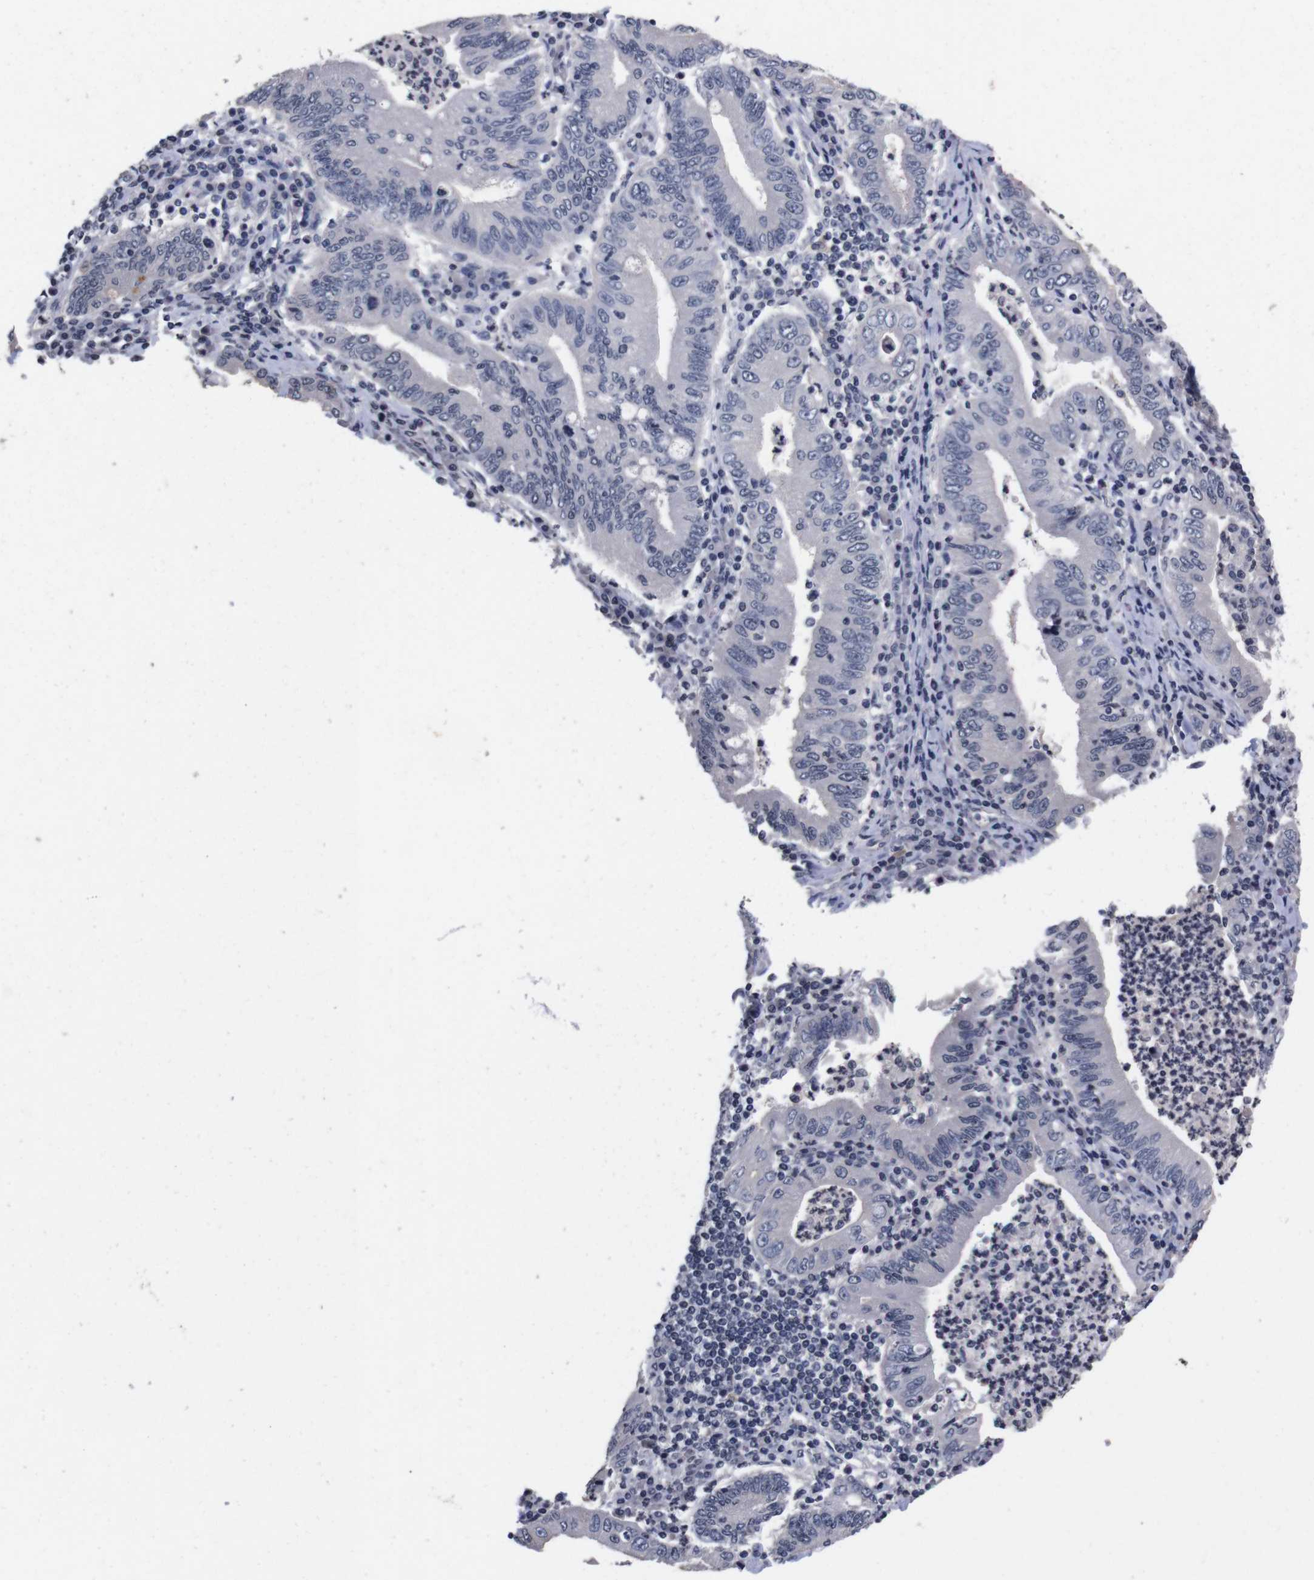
{"staining": {"intensity": "negative", "quantity": "none", "location": "none"}, "tissue": "stomach cancer", "cell_type": "Tumor cells", "image_type": "cancer", "snomed": [{"axis": "morphology", "description": "Normal tissue, NOS"}, {"axis": "morphology", "description": "Adenocarcinoma, NOS"}, {"axis": "topography", "description": "Esophagus"}, {"axis": "topography", "description": "Stomach, upper"}, {"axis": "topography", "description": "Peripheral nerve tissue"}], "caption": "Photomicrograph shows no significant protein expression in tumor cells of stomach cancer (adenocarcinoma).", "gene": "TNFRSF21", "patient": {"sex": "male", "age": 62}}